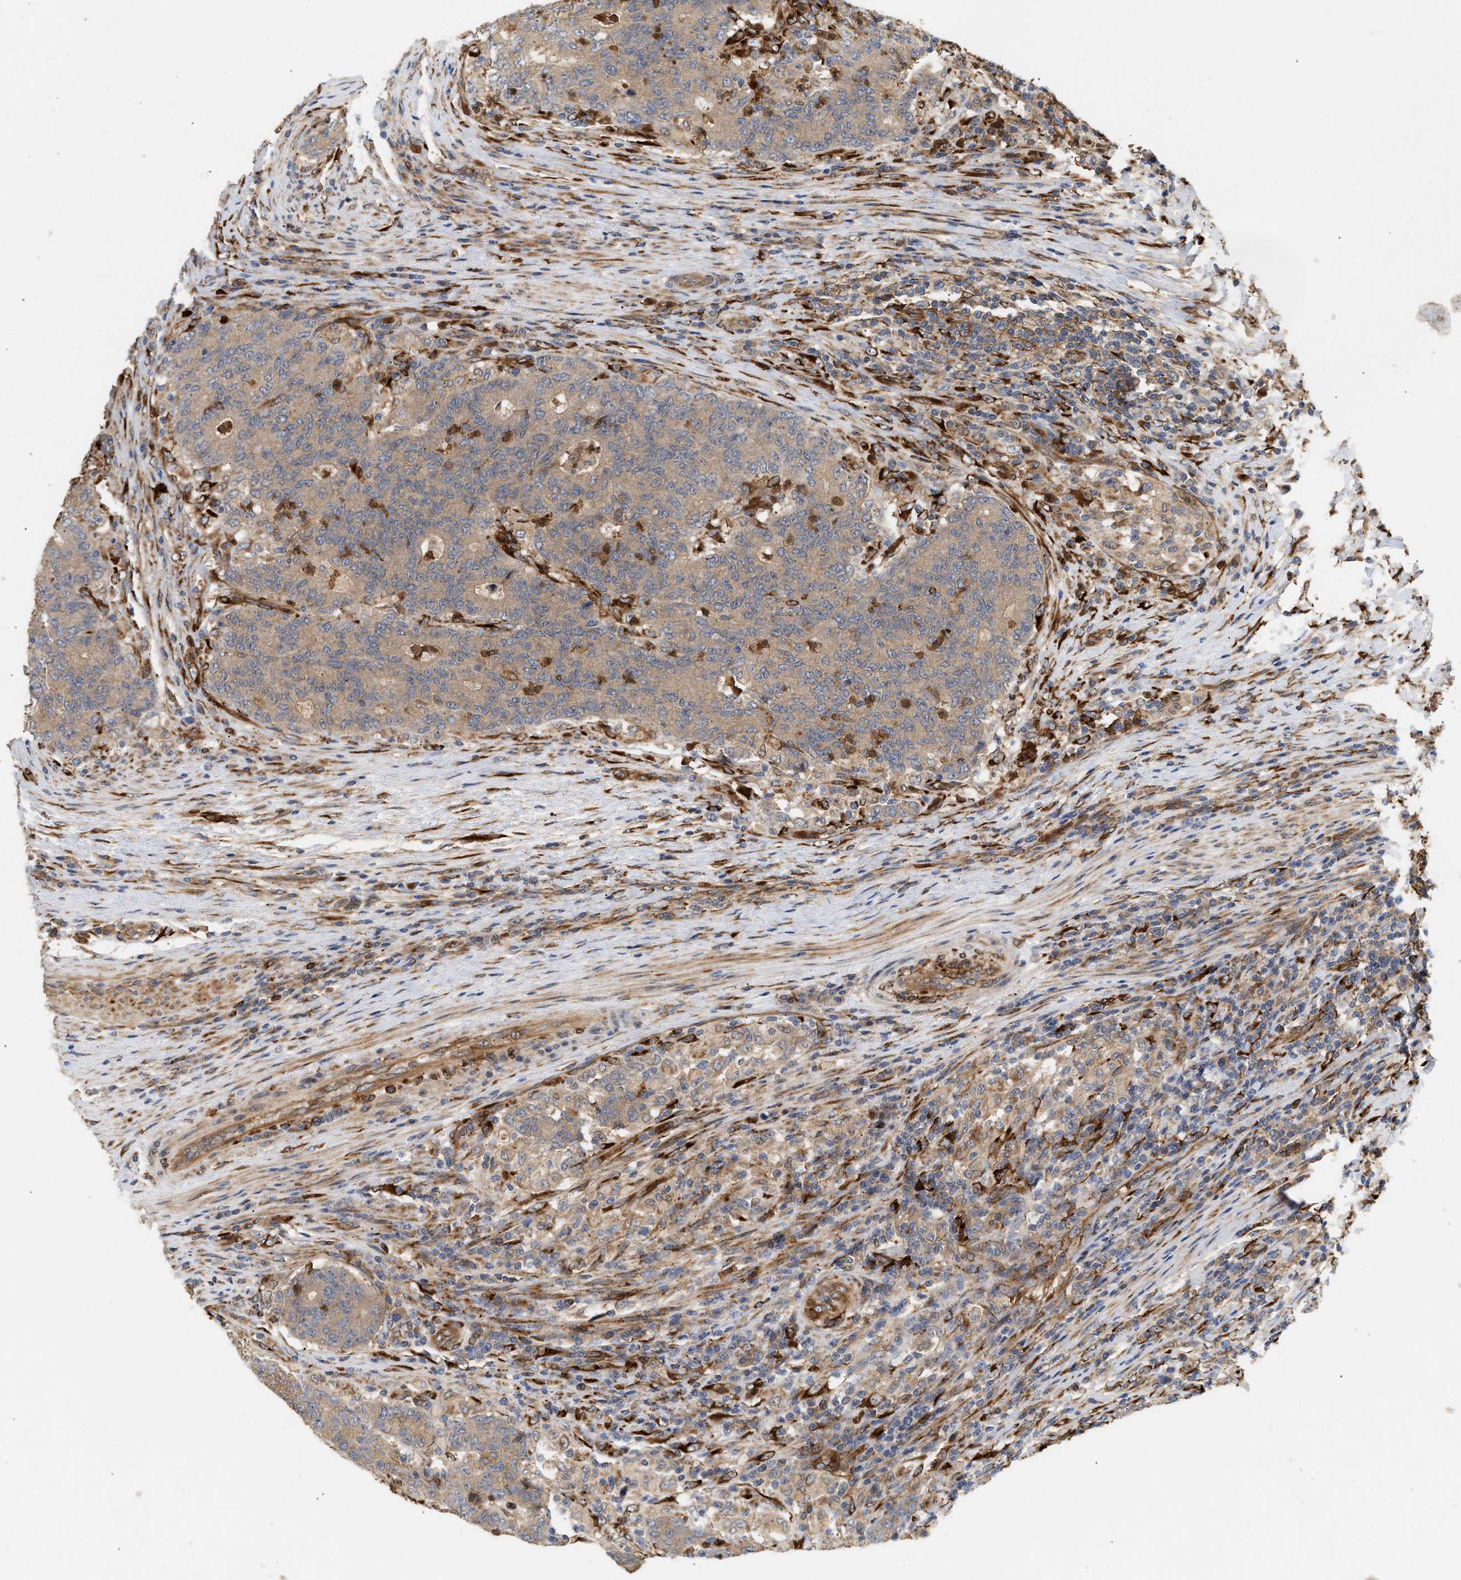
{"staining": {"intensity": "moderate", "quantity": ">75%", "location": "cytoplasmic/membranous"}, "tissue": "colorectal cancer", "cell_type": "Tumor cells", "image_type": "cancer", "snomed": [{"axis": "morphology", "description": "Normal tissue, NOS"}, {"axis": "morphology", "description": "Adenocarcinoma, NOS"}, {"axis": "topography", "description": "Colon"}], "caption": "The photomicrograph shows immunohistochemical staining of colorectal cancer (adenocarcinoma). There is moderate cytoplasmic/membranous expression is seen in approximately >75% of tumor cells.", "gene": "PLCD1", "patient": {"sex": "female", "age": 75}}